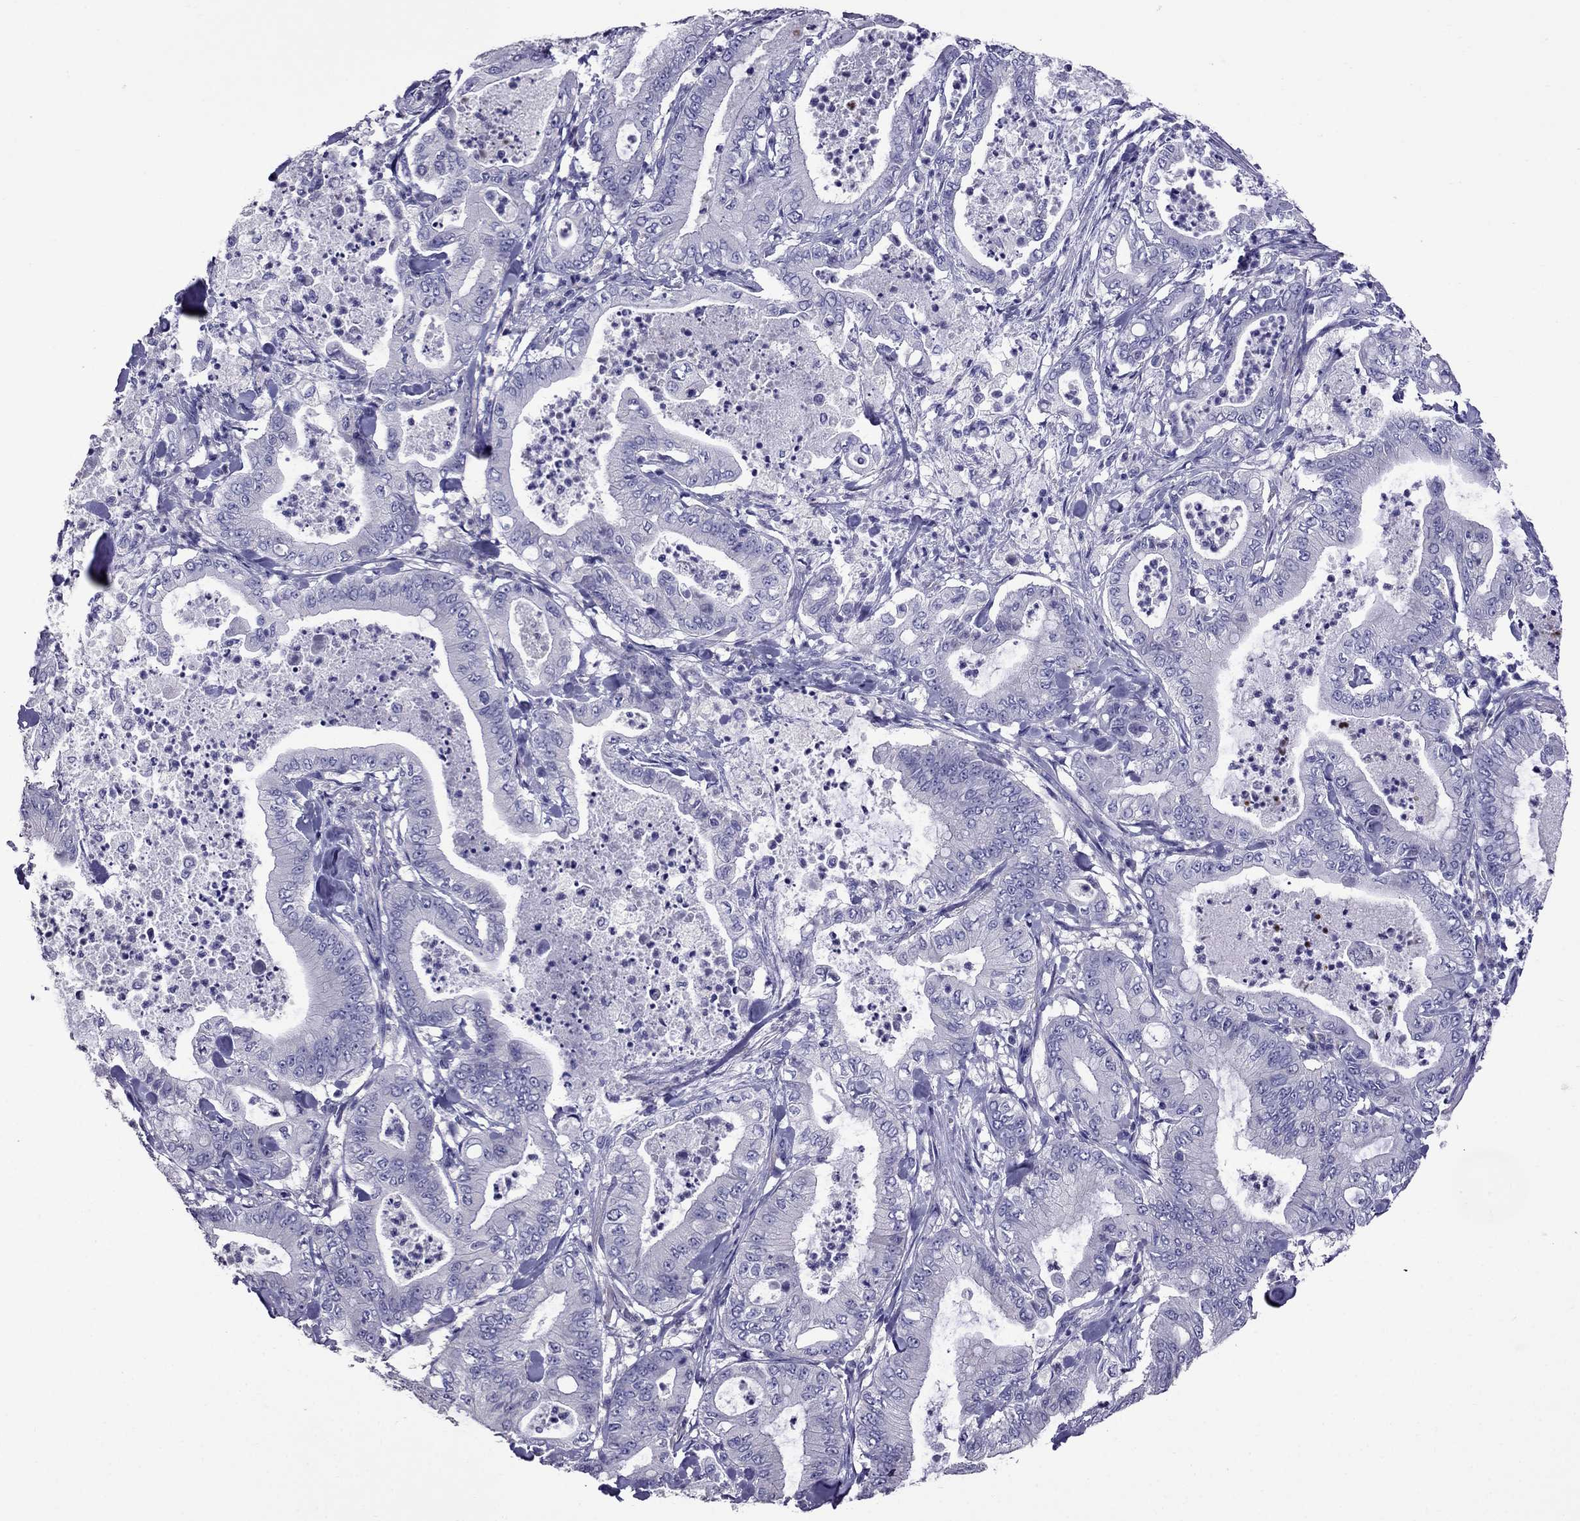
{"staining": {"intensity": "negative", "quantity": "none", "location": "none"}, "tissue": "pancreatic cancer", "cell_type": "Tumor cells", "image_type": "cancer", "snomed": [{"axis": "morphology", "description": "Adenocarcinoma, NOS"}, {"axis": "topography", "description": "Pancreas"}], "caption": "IHC of pancreatic cancer (adenocarcinoma) shows no expression in tumor cells. The staining was performed using DAB (3,3'-diaminobenzidine) to visualize the protein expression in brown, while the nuclei were stained in blue with hematoxylin (Magnification: 20x).", "gene": "OXCT2", "patient": {"sex": "male", "age": 71}}